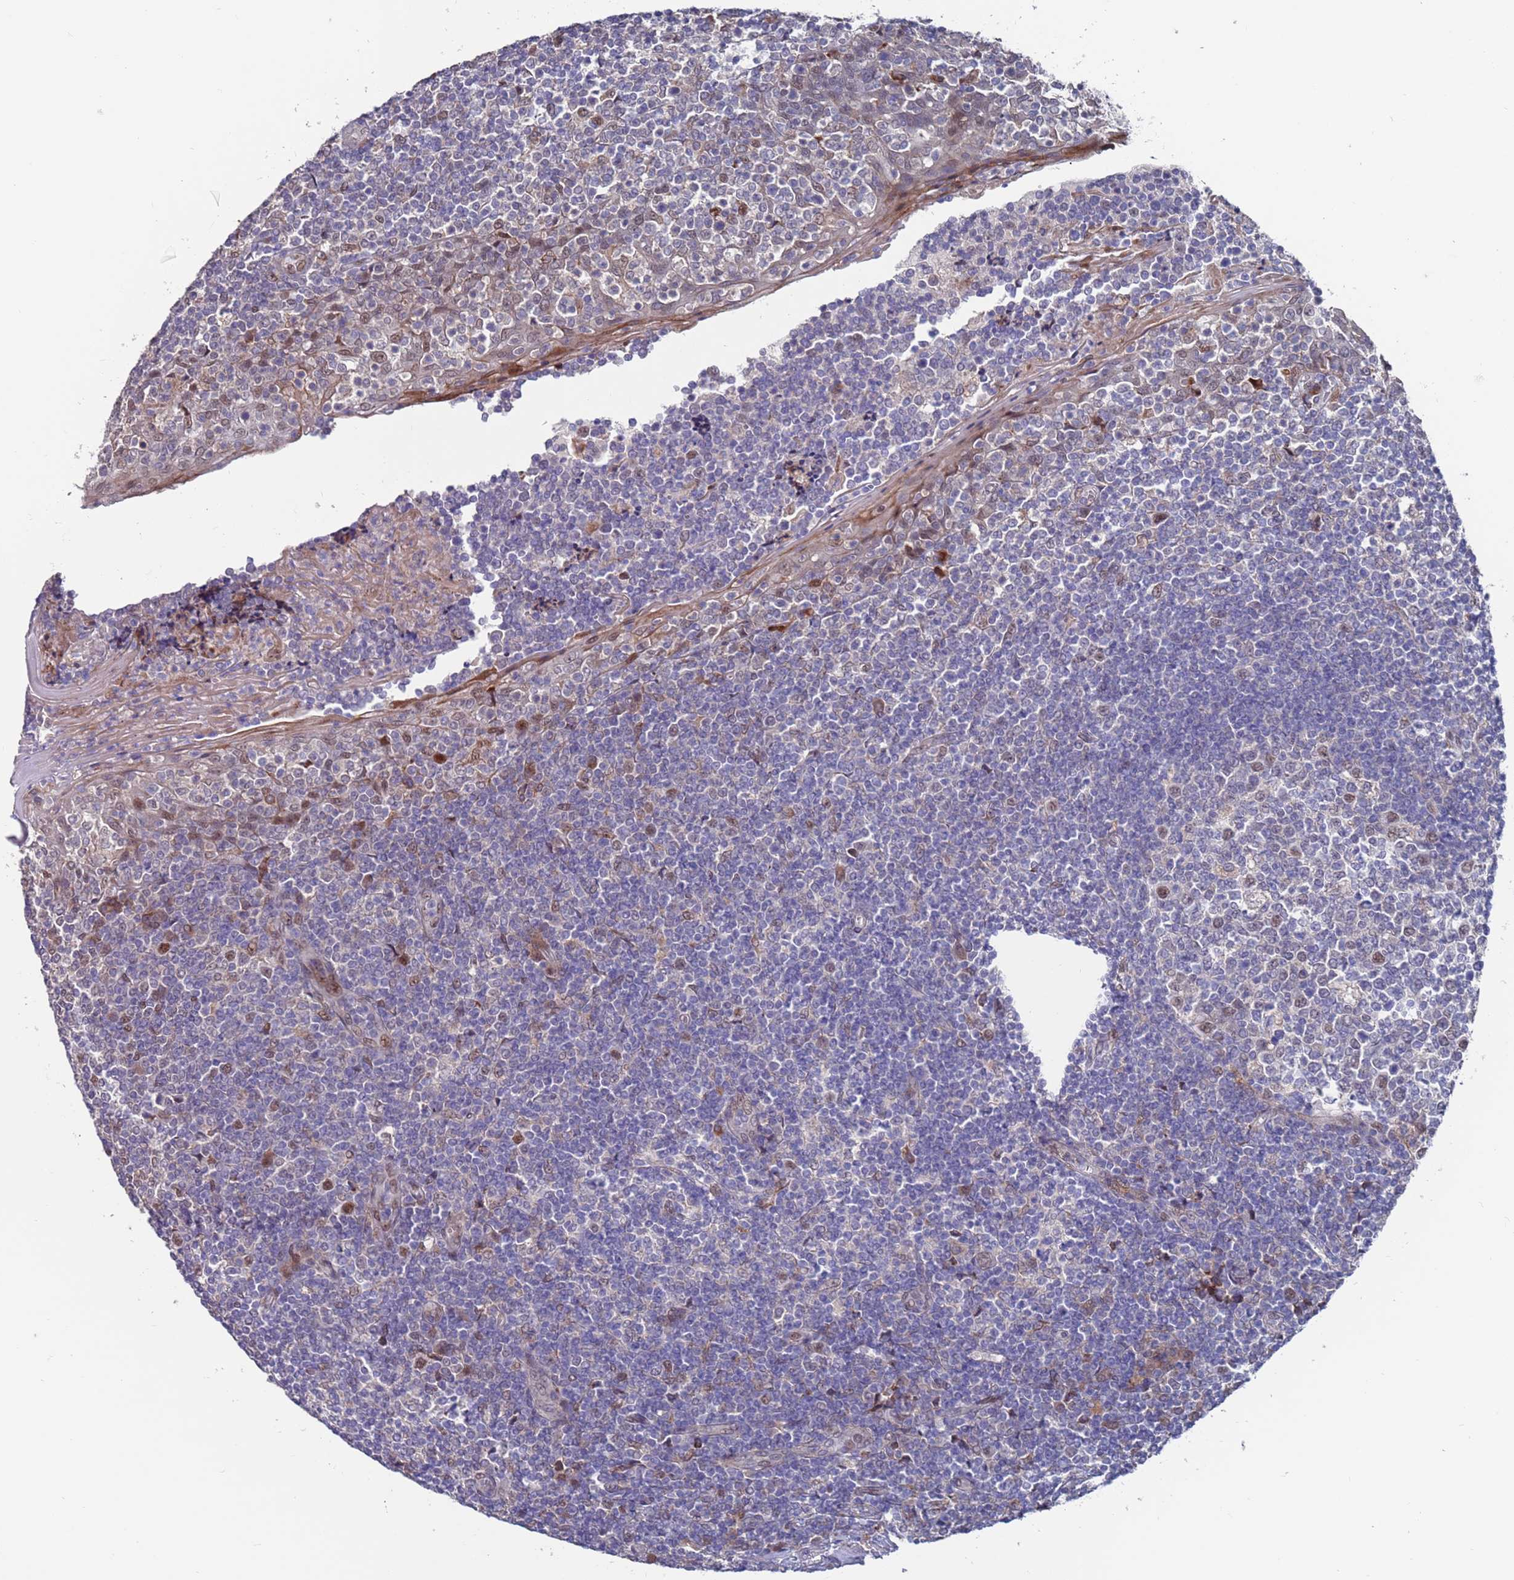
{"staining": {"intensity": "weak", "quantity": "25%-75%", "location": "nuclear"}, "tissue": "tonsil", "cell_type": "Germinal center cells", "image_type": "normal", "snomed": [{"axis": "morphology", "description": "Normal tissue, NOS"}, {"axis": "topography", "description": "Tonsil"}], "caption": "The photomicrograph shows staining of benign tonsil, revealing weak nuclear protein staining (brown color) within germinal center cells.", "gene": "FBXO27", "patient": {"sex": "female", "age": 19}}